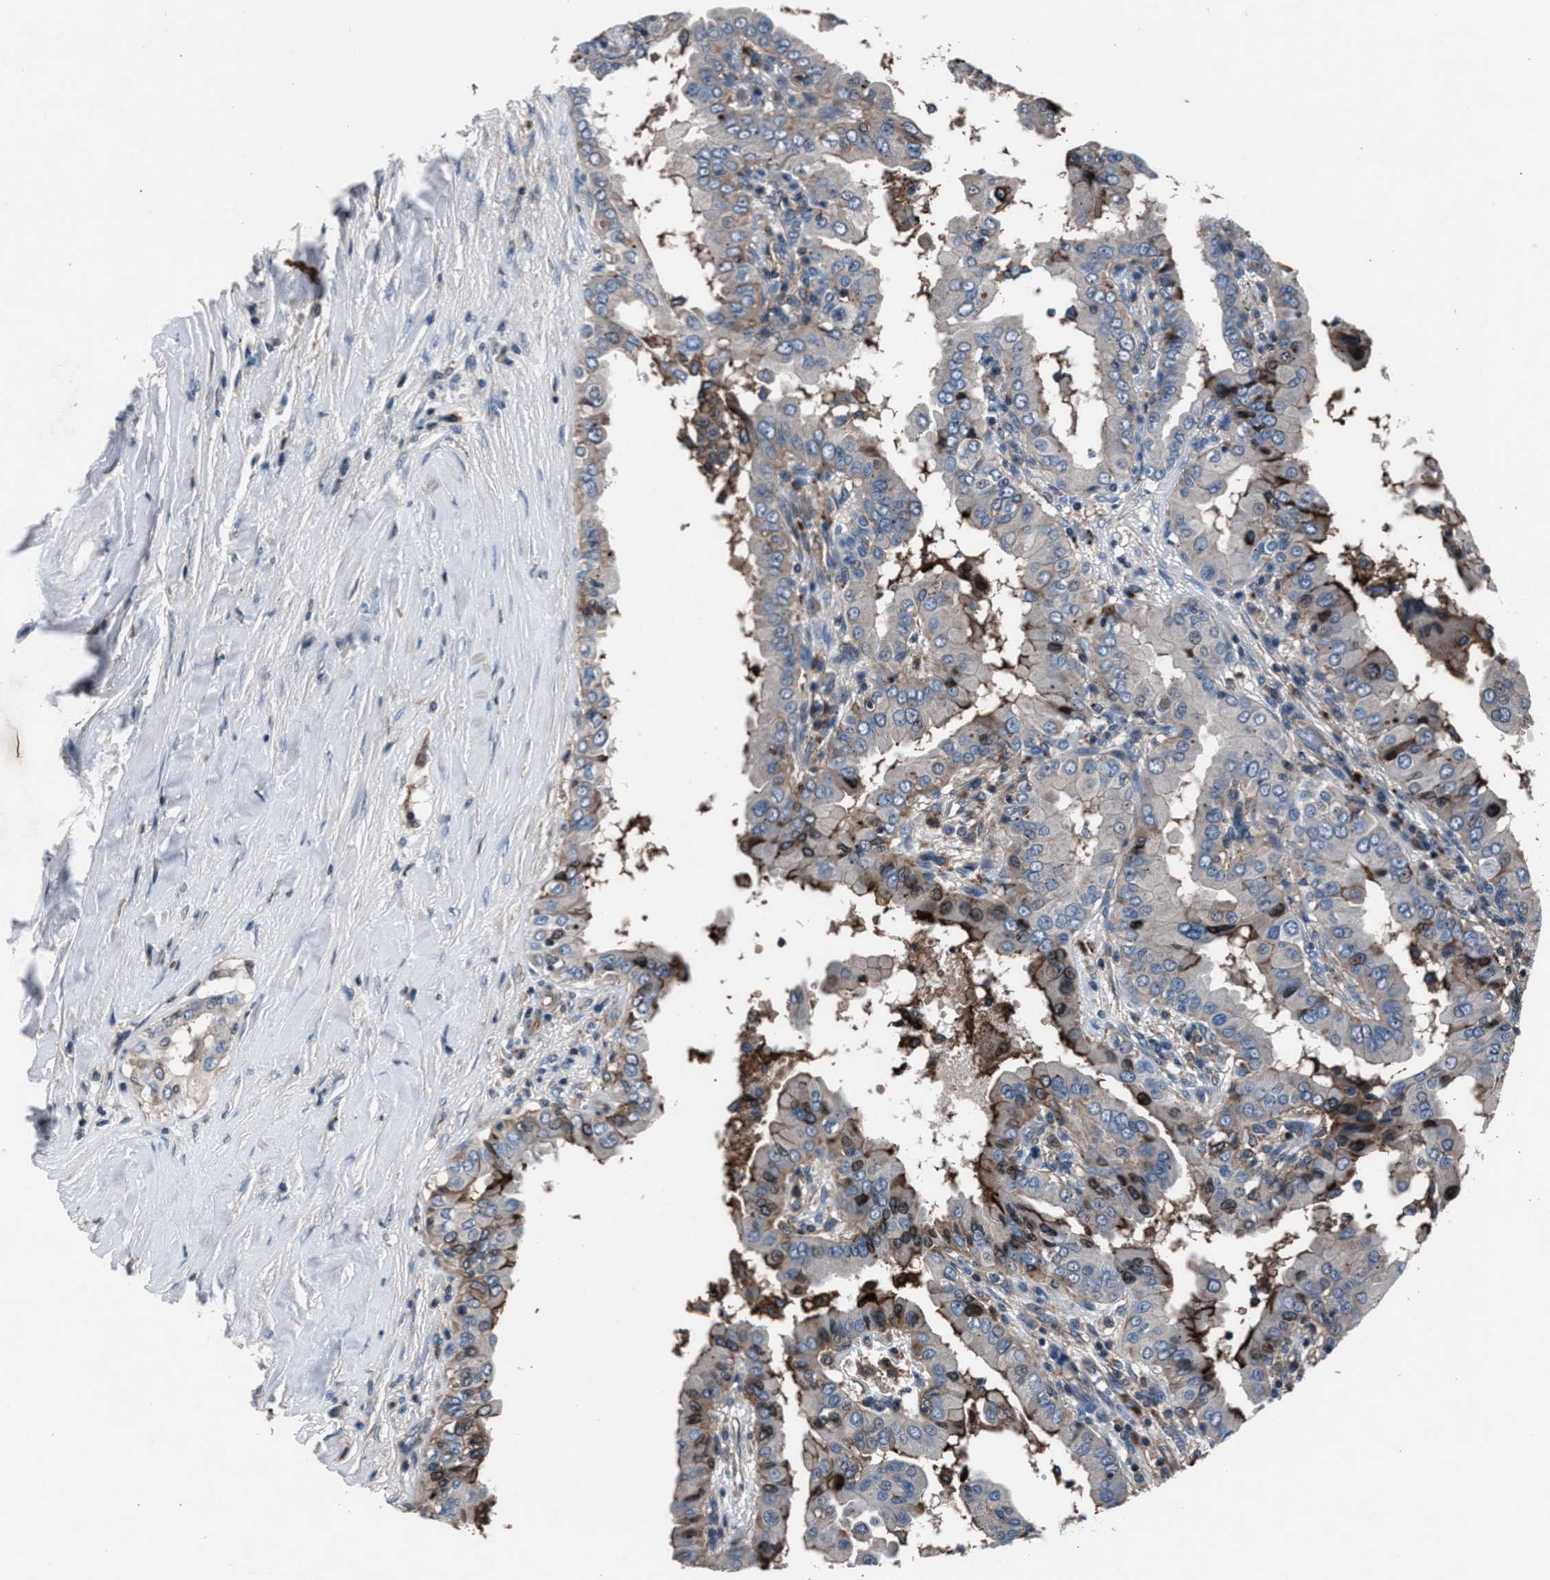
{"staining": {"intensity": "negative", "quantity": "none", "location": "none"}, "tissue": "thyroid cancer", "cell_type": "Tumor cells", "image_type": "cancer", "snomed": [{"axis": "morphology", "description": "Papillary adenocarcinoma, NOS"}, {"axis": "topography", "description": "Thyroid gland"}], "caption": "A high-resolution image shows IHC staining of thyroid cancer (papillary adenocarcinoma), which reveals no significant staining in tumor cells.", "gene": "MFSD11", "patient": {"sex": "male", "age": 33}}